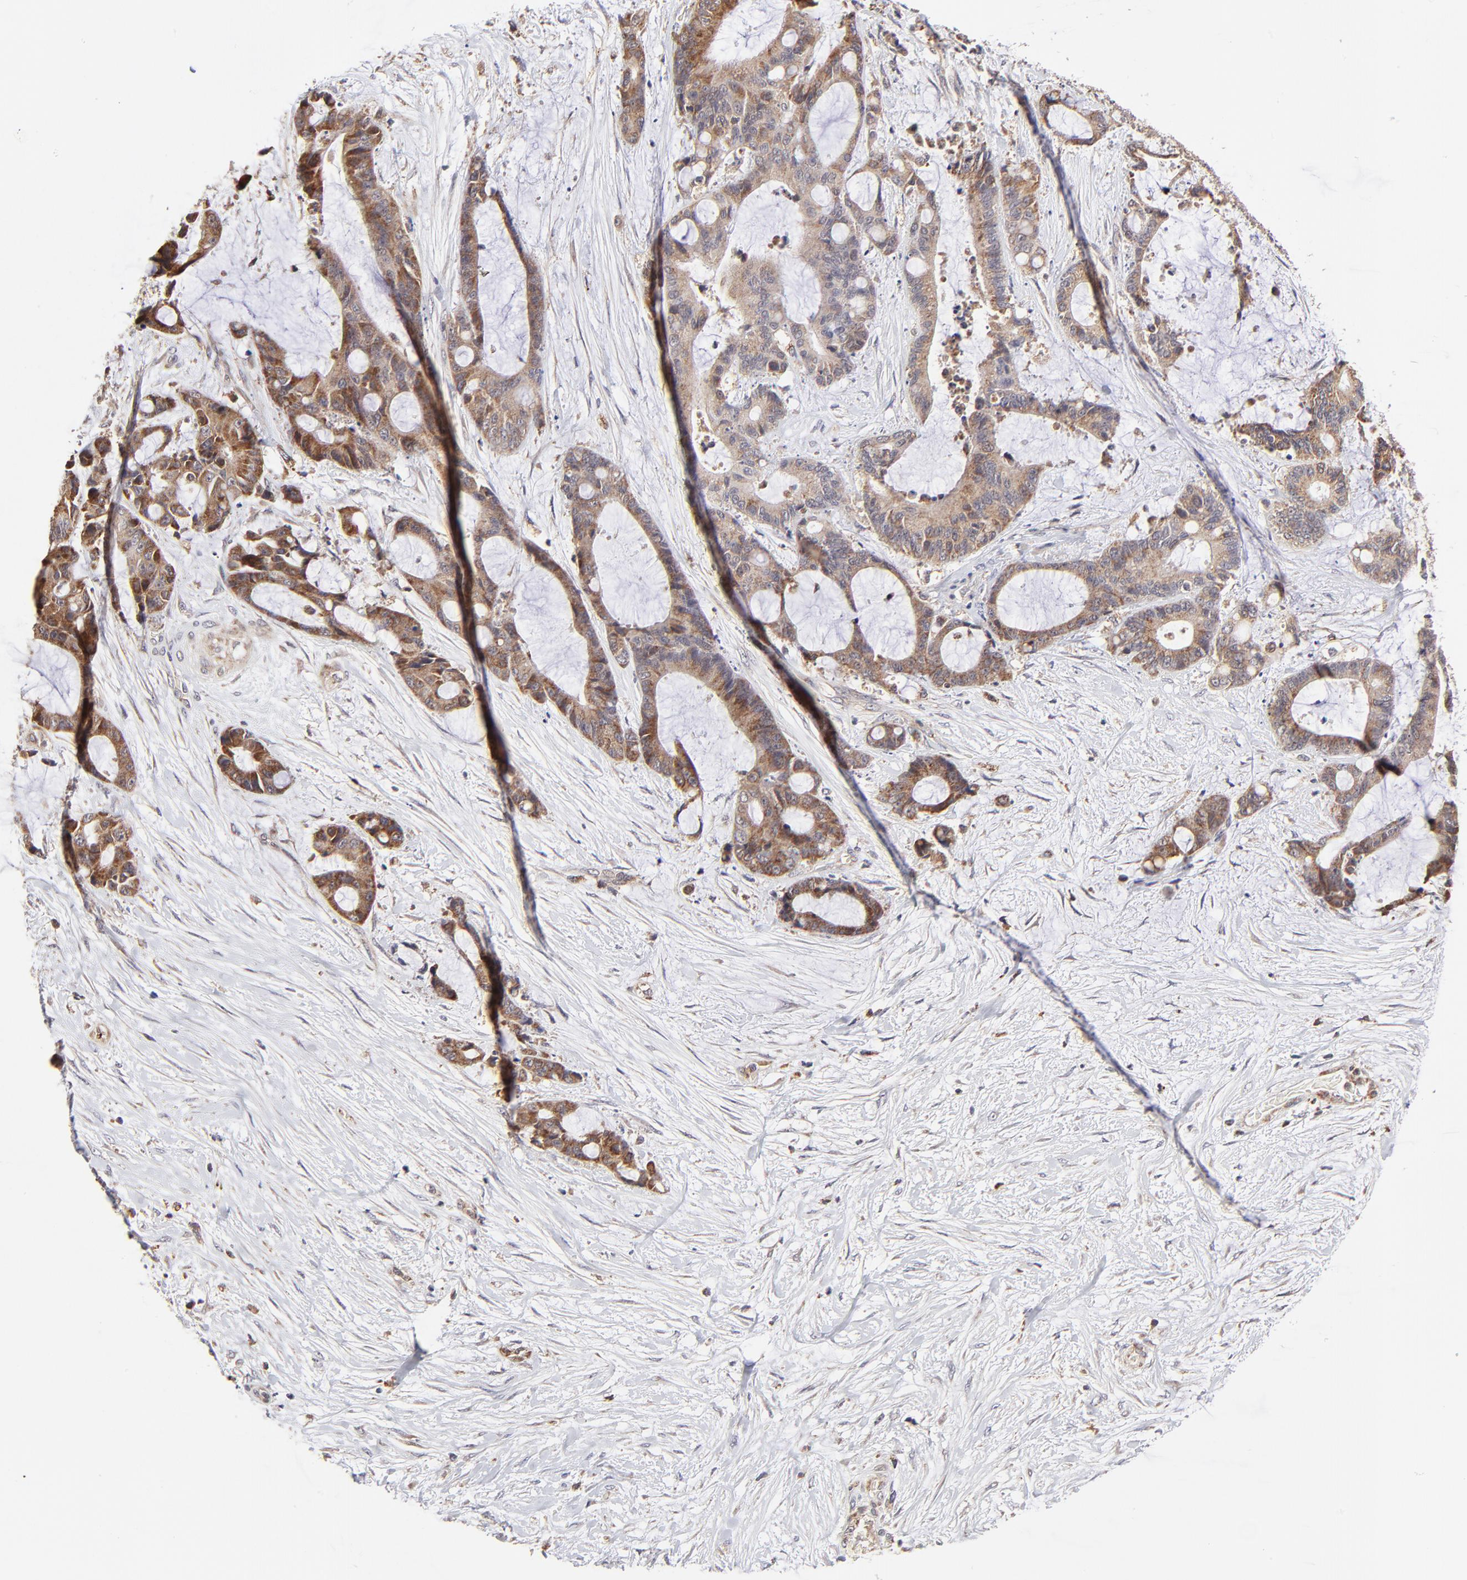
{"staining": {"intensity": "moderate", "quantity": ">75%", "location": "cytoplasmic/membranous"}, "tissue": "liver cancer", "cell_type": "Tumor cells", "image_type": "cancer", "snomed": [{"axis": "morphology", "description": "Cholangiocarcinoma"}, {"axis": "topography", "description": "Liver"}], "caption": "Liver cancer (cholangiocarcinoma) stained with a brown dye demonstrates moderate cytoplasmic/membranous positive expression in approximately >75% of tumor cells.", "gene": "MAP2K7", "patient": {"sex": "female", "age": 73}}